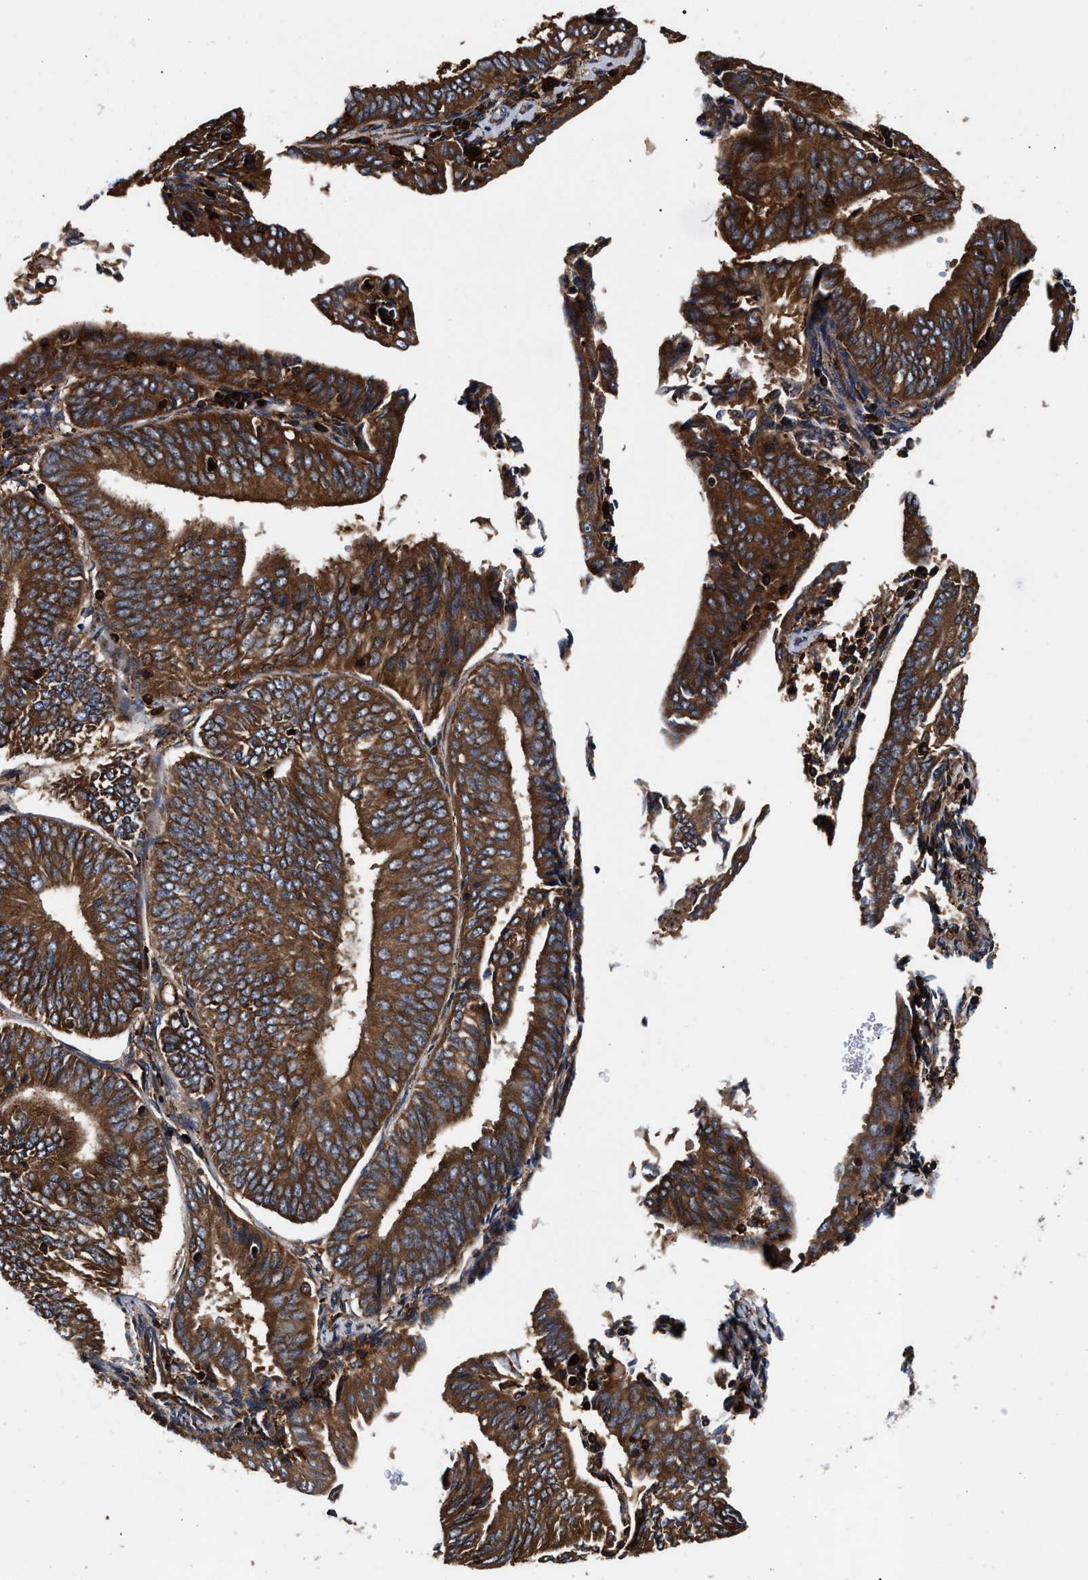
{"staining": {"intensity": "strong", "quantity": ">75%", "location": "cytoplasmic/membranous"}, "tissue": "endometrial cancer", "cell_type": "Tumor cells", "image_type": "cancer", "snomed": [{"axis": "morphology", "description": "Adenocarcinoma, NOS"}, {"axis": "topography", "description": "Endometrium"}], "caption": "Tumor cells display high levels of strong cytoplasmic/membranous staining in about >75% of cells in human adenocarcinoma (endometrial). The staining was performed using DAB to visualize the protein expression in brown, while the nuclei were stained in blue with hematoxylin (Magnification: 20x).", "gene": "KYAT1", "patient": {"sex": "female", "age": 58}}